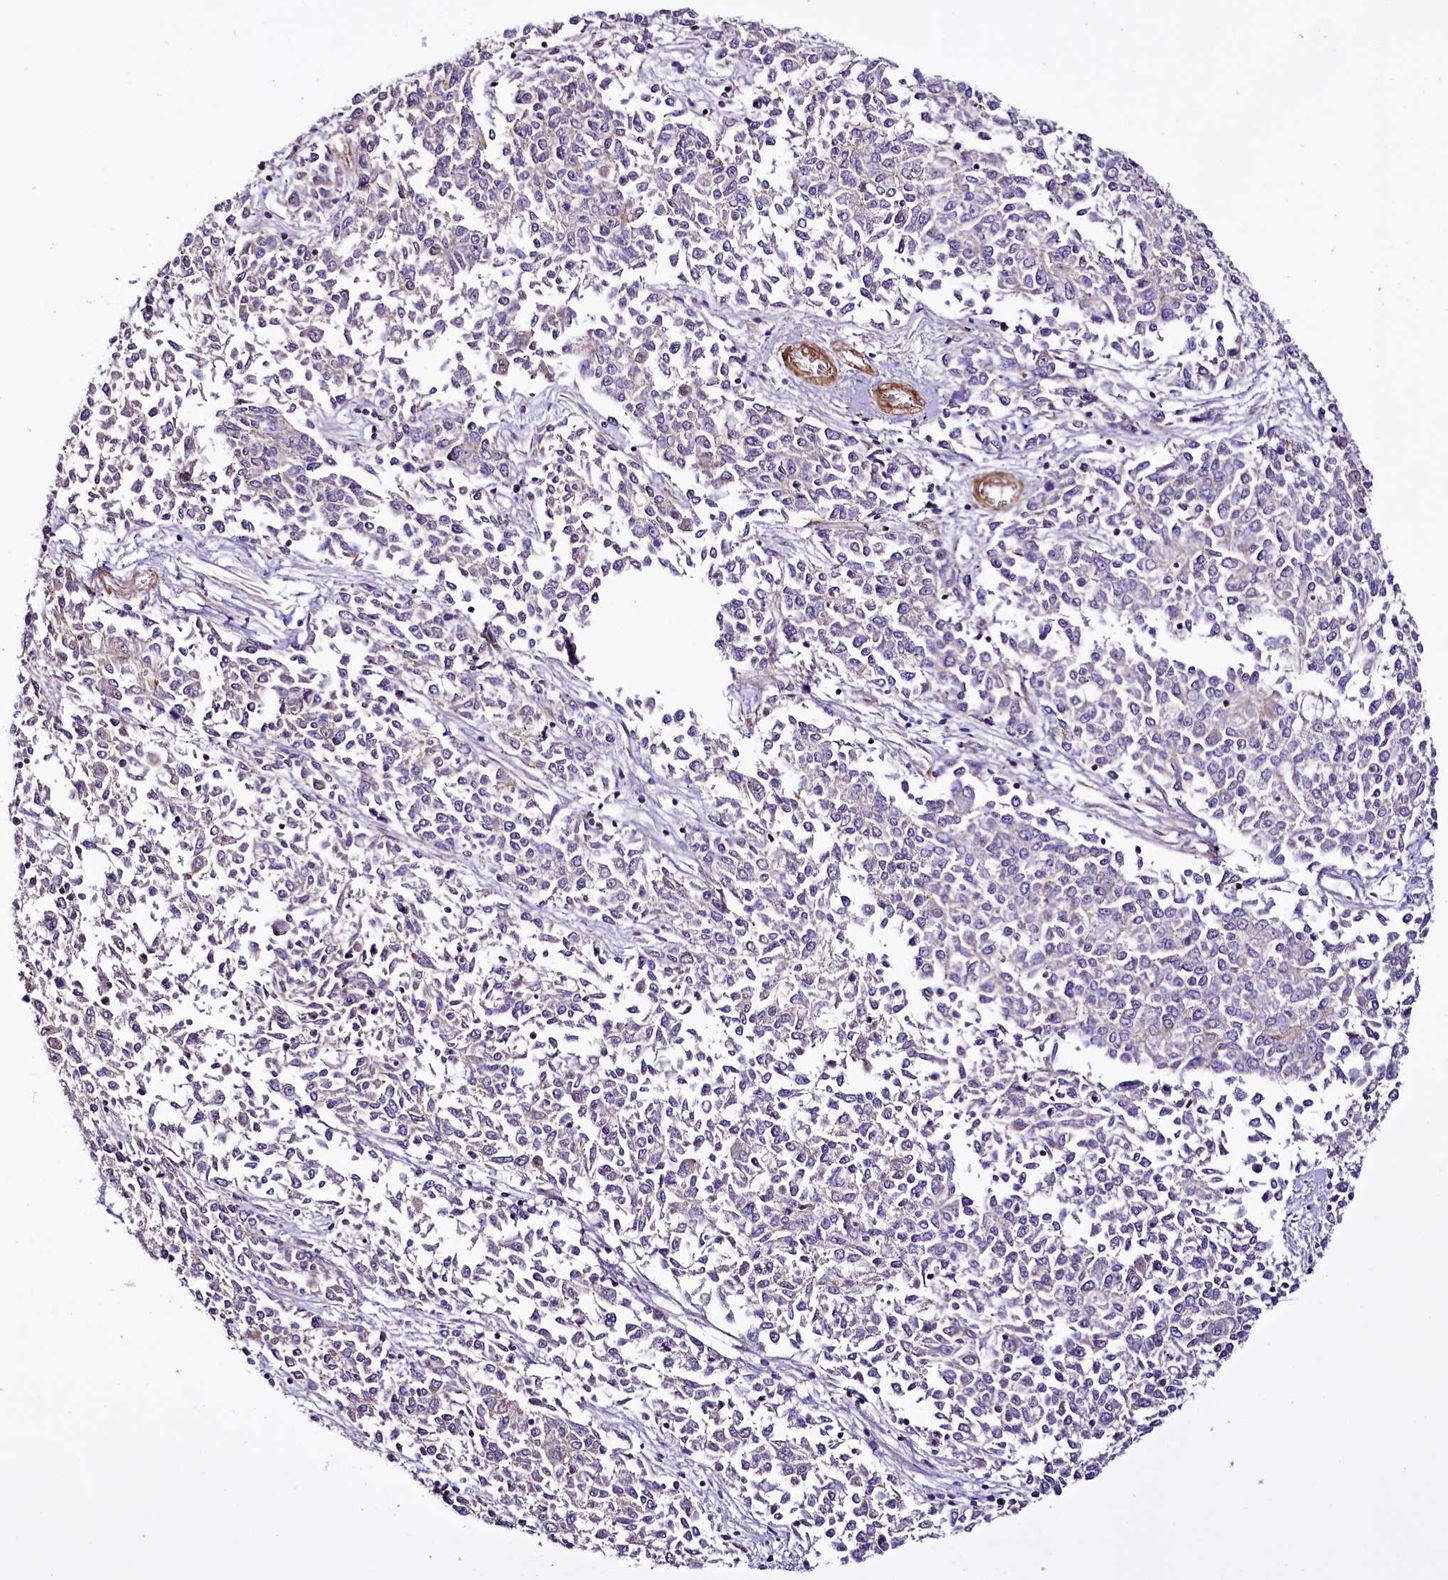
{"staining": {"intensity": "negative", "quantity": "none", "location": "none"}, "tissue": "endometrial cancer", "cell_type": "Tumor cells", "image_type": "cancer", "snomed": [{"axis": "morphology", "description": "Adenocarcinoma, NOS"}, {"axis": "topography", "description": "Endometrium"}], "caption": "Immunohistochemical staining of human endometrial adenocarcinoma exhibits no significant expression in tumor cells. The staining is performed using DAB brown chromogen with nuclei counter-stained in using hematoxylin.", "gene": "ST7", "patient": {"sex": "female", "age": 50}}